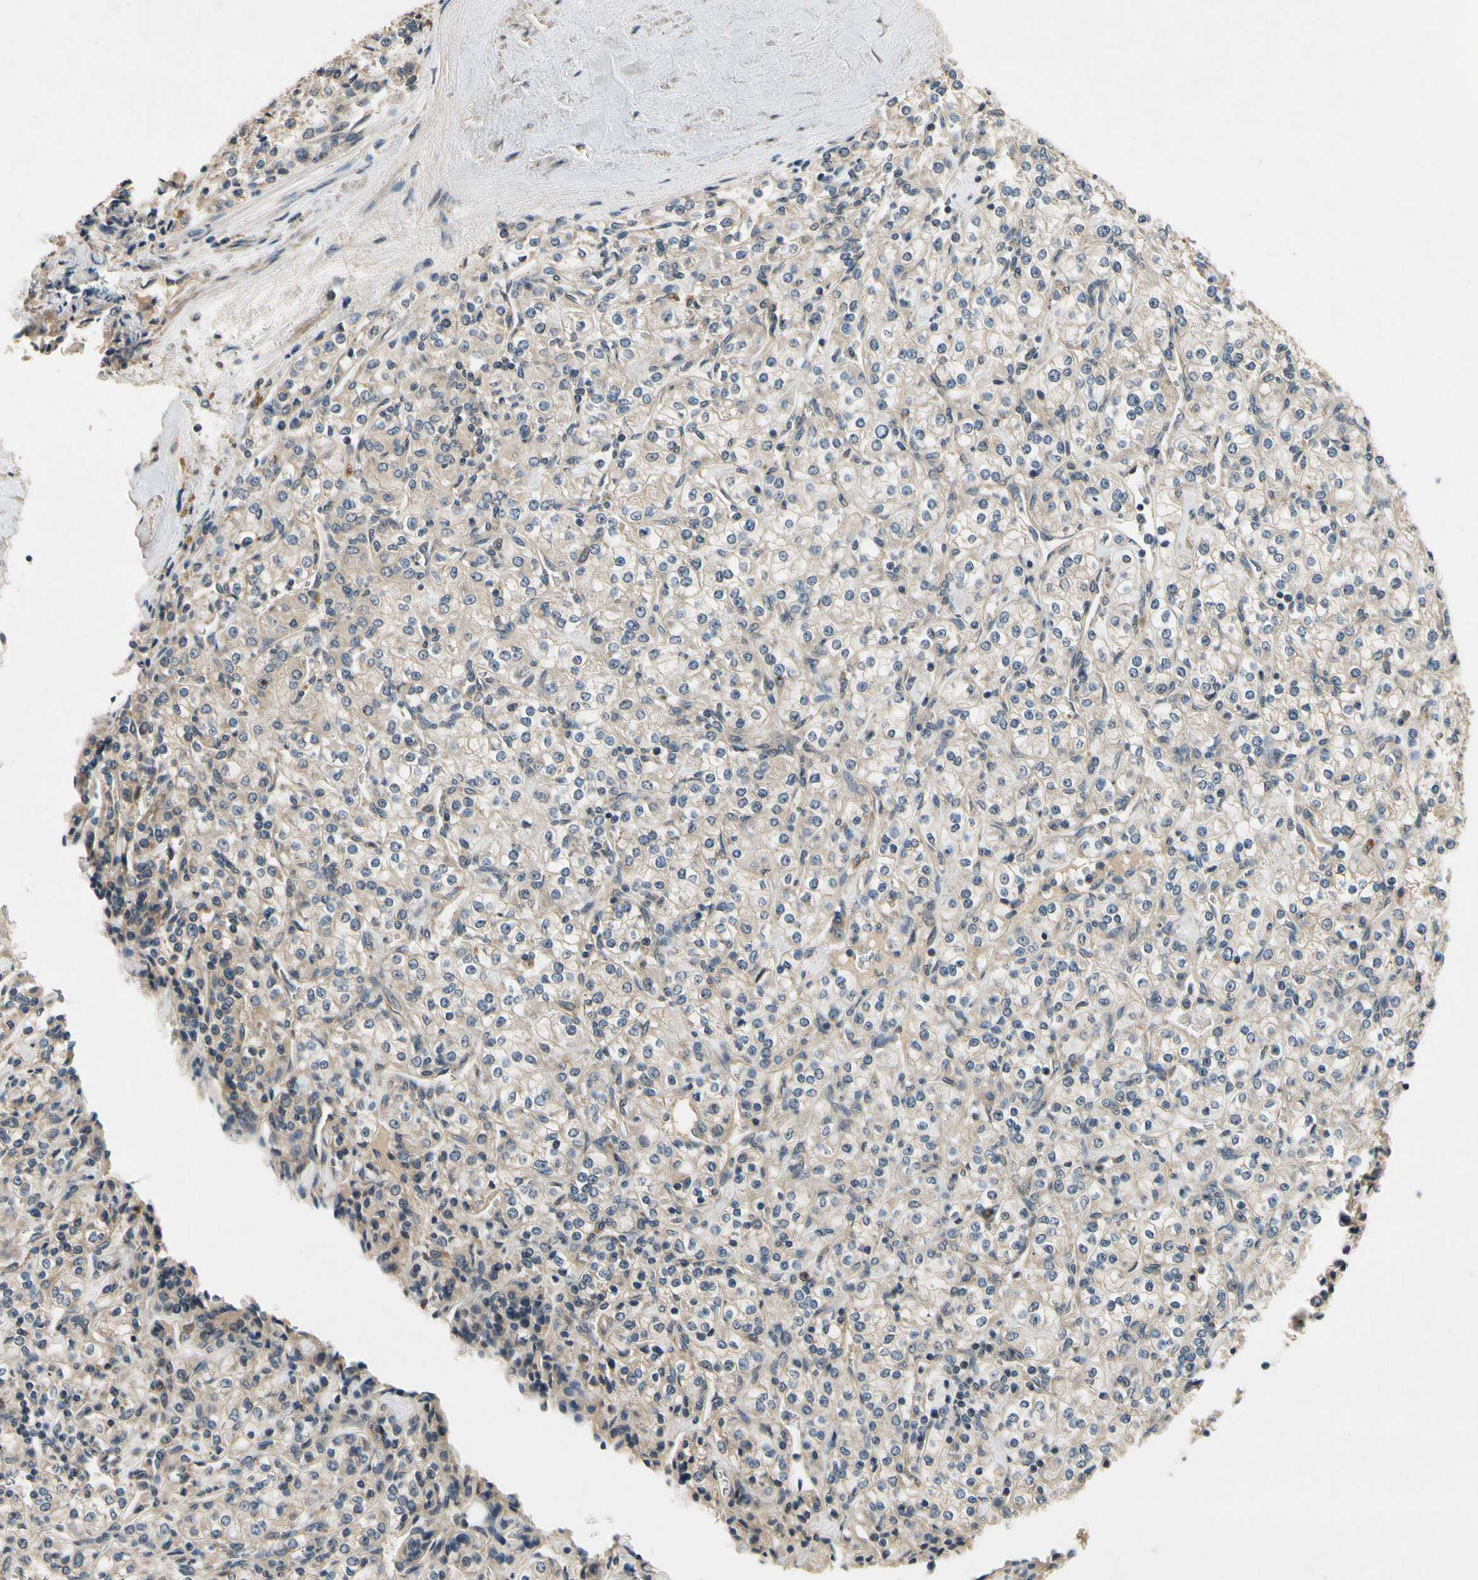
{"staining": {"intensity": "negative", "quantity": "none", "location": "none"}, "tissue": "renal cancer", "cell_type": "Tumor cells", "image_type": "cancer", "snomed": [{"axis": "morphology", "description": "Adenocarcinoma, NOS"}, {"axis": "topography", "description": "Kidney"}], "caption": "Photomicrograph shows no significant protein positivity in tumor cells of adenocarcinoma (renal). The staining was performed using DAB (3,3'-diaminobenzidine) to visualize the protein expression in brown, while the nuclei were stained in blue with hematoxylin (Magnification: 20x).", "gene": "ALKBH3", "patient": {"sex": "male", "age": 77}}